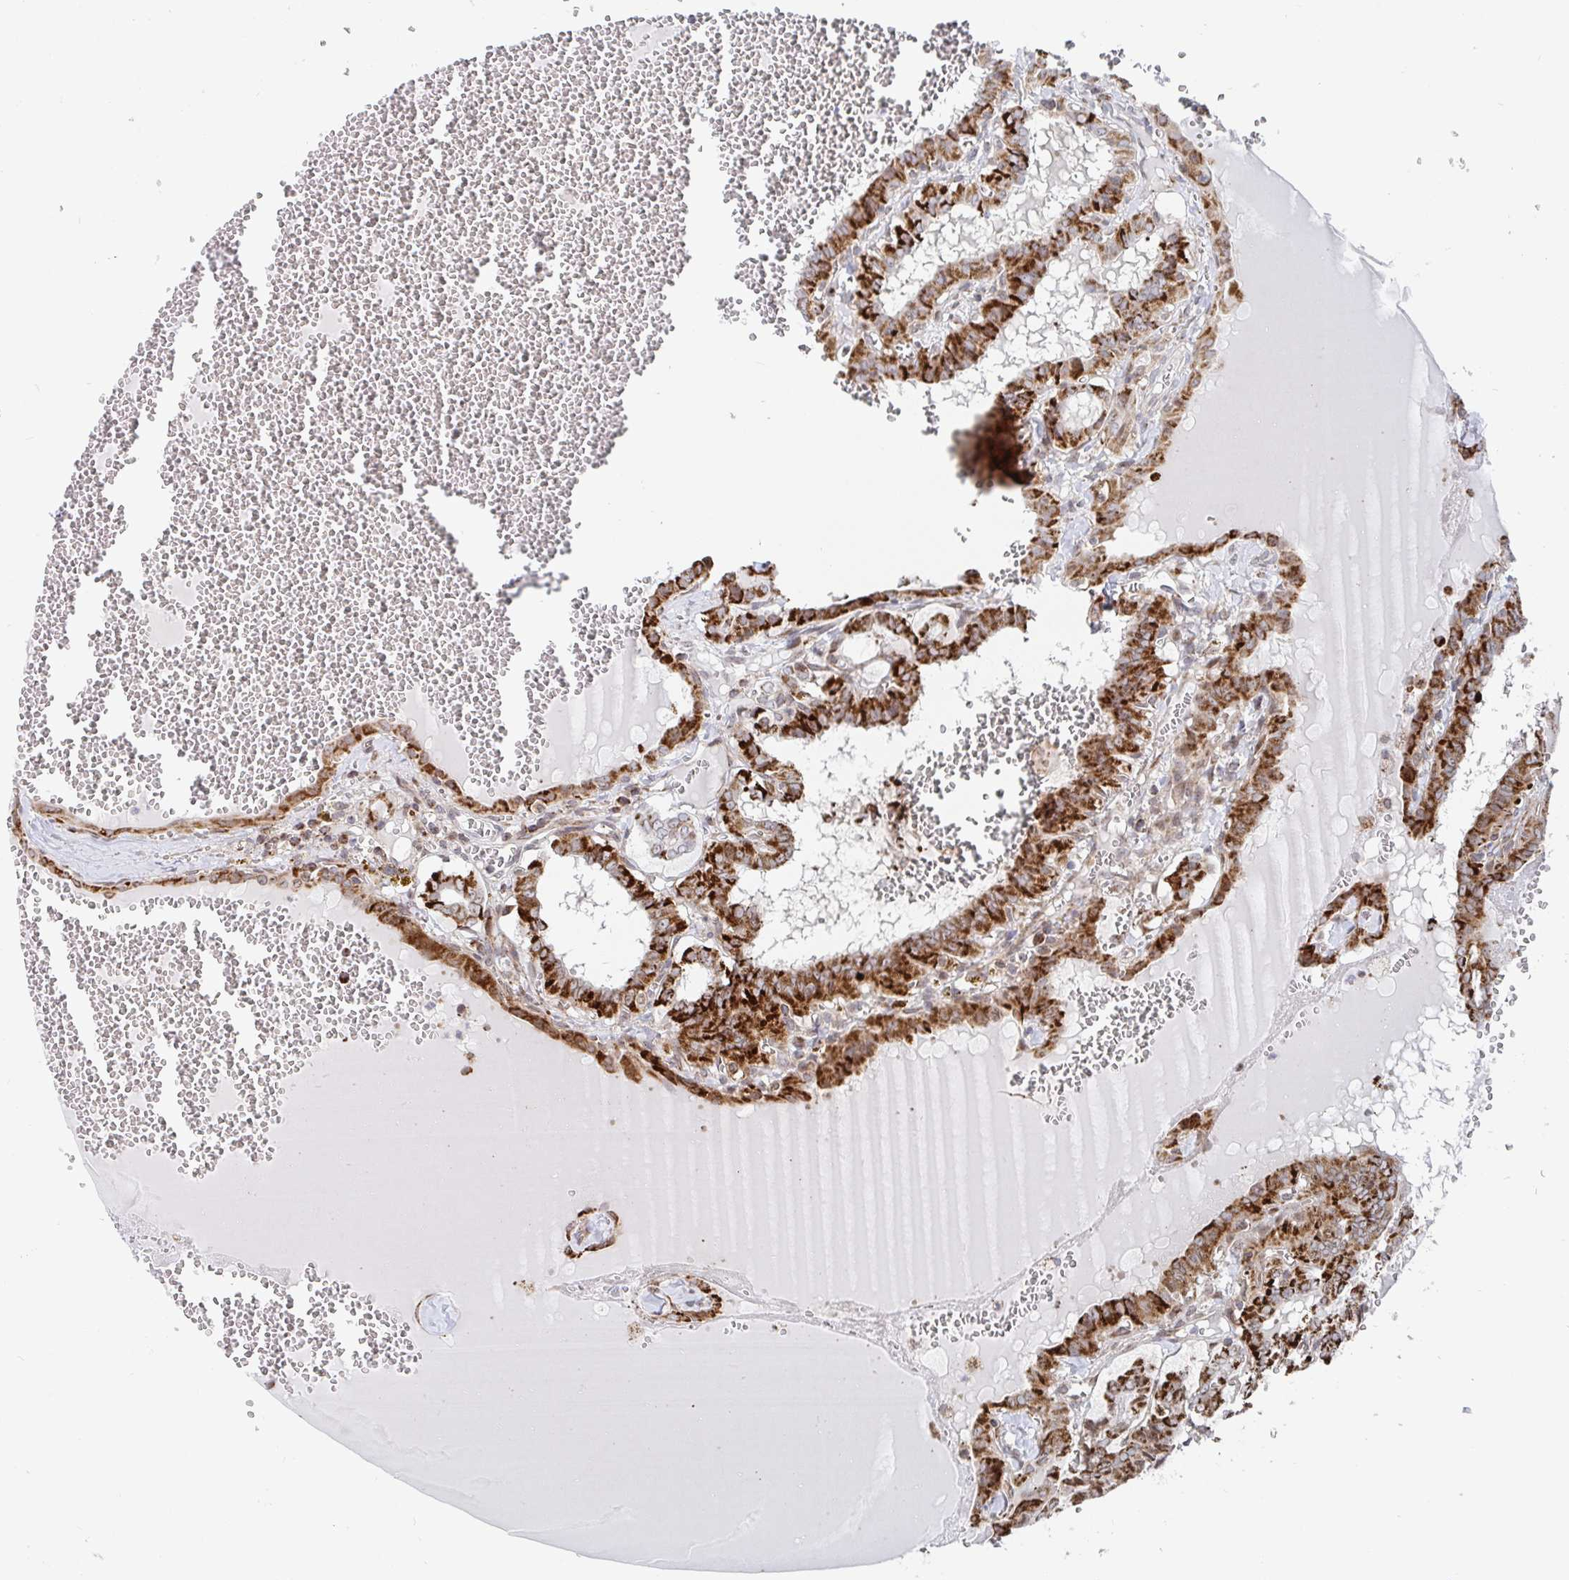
{"staining": {"intensity": "strong", "quantity": ">75%", "location": "cytoplasmic/membranous"}, "tissue": "thyroid cancer", "cell_type": "Tumor cells", "image_type": "cancer", "snomed": [{"axis": "morphology", "description": "Papillary adenocarcinoma, NOS"}, {"axis": "topography", "description": "Thyroid gland"}], "caption": "Immunohistochemistry (IHC) histopathology image of human thyroid cancer stained for a protein (brown), which reveals high levels of strong cytoplasmic/membranous positivity in approximately >75% of tumor cells.", "gene": "STARD8", "patient": {"sex": "female", "age": 21}}